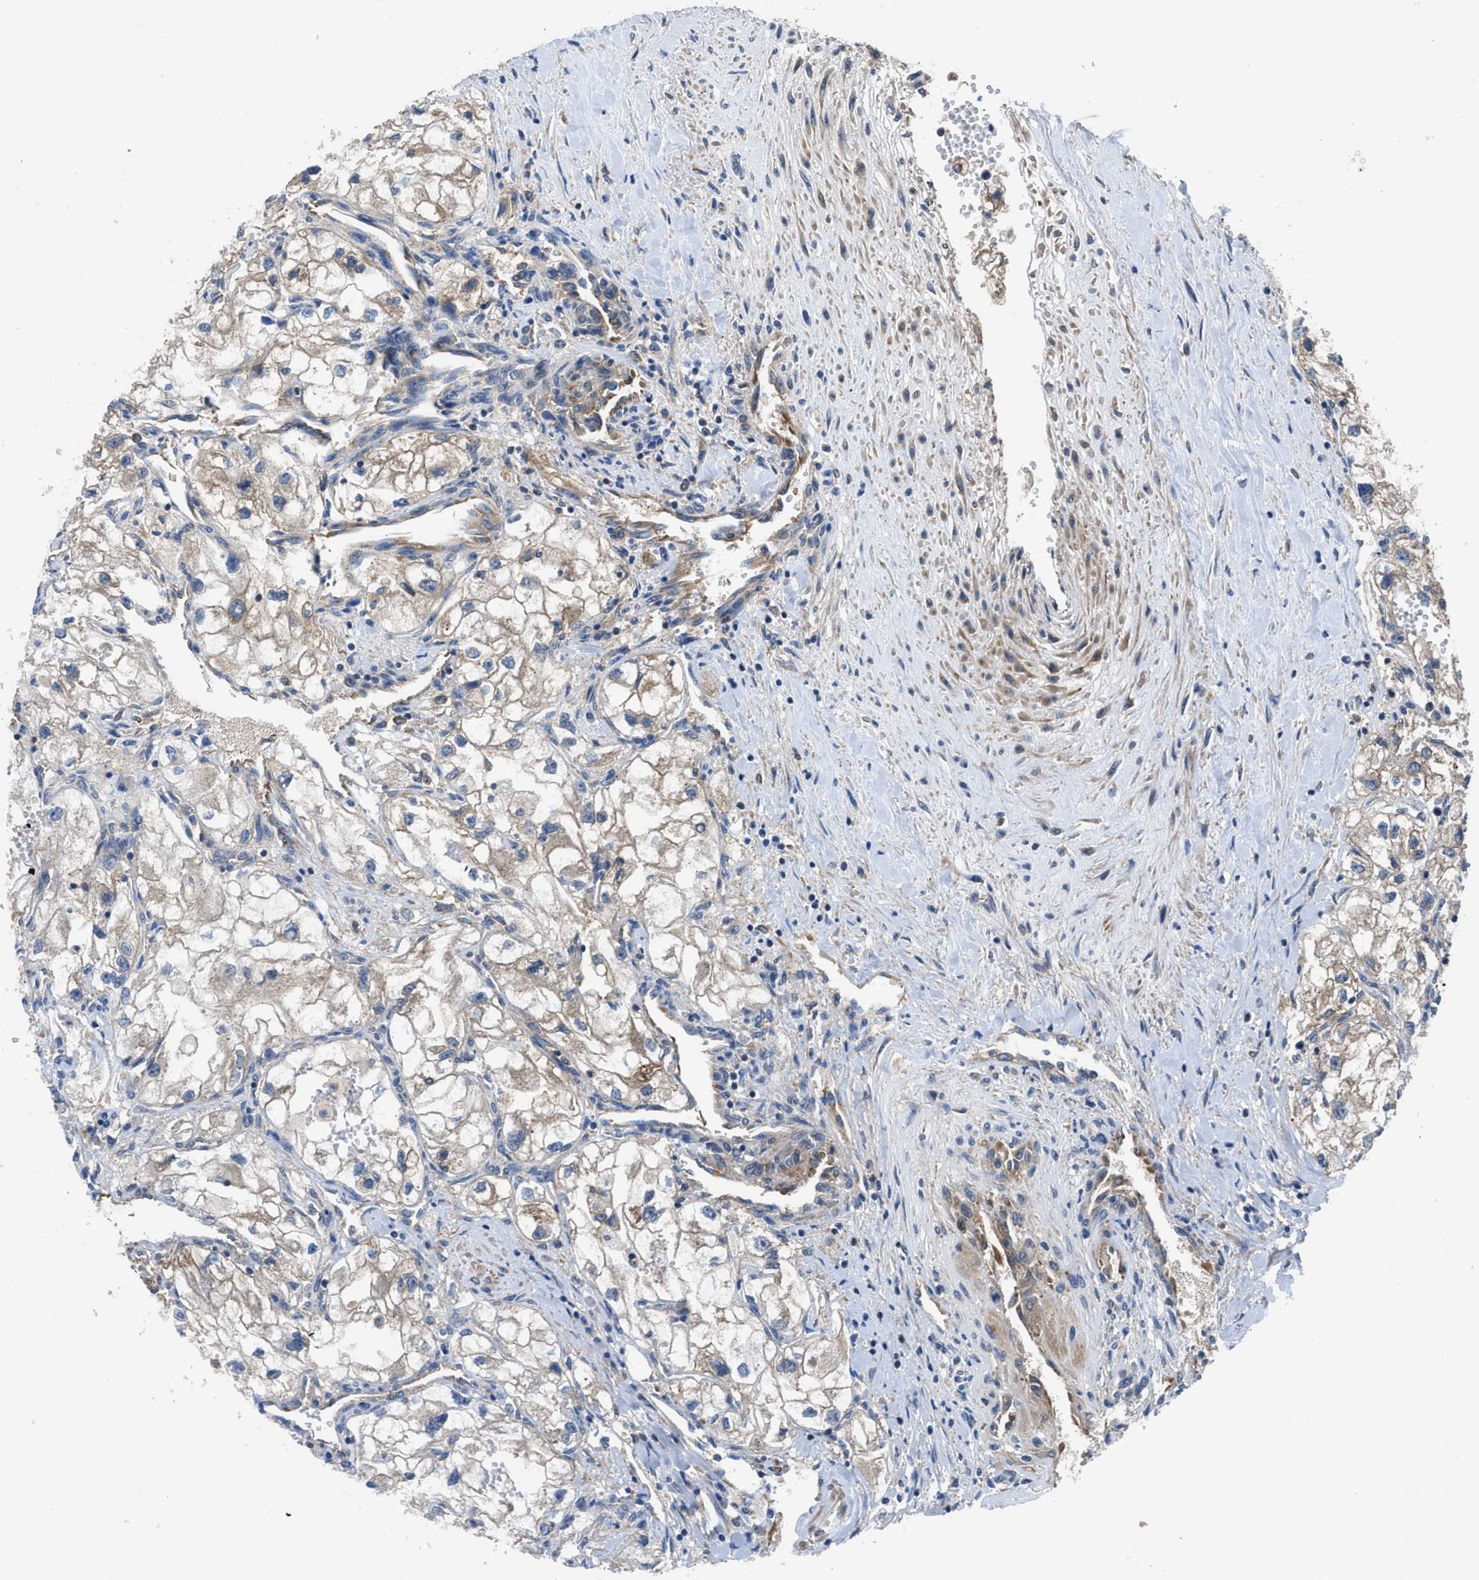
{"staining": {"intensity": "negative", "quantity": "none", "location": "none"}, "tissue": "renal cancer", "cell_type": "Tumor cells", "image_type": "cancer", "snomed": [{"axis": "morphology", "description": "Adenocarcinoma, NOS"}, {"axis": "topography", "description": "Kidney"}], "caption": "Human renal cancer (adenocarcinoma) stained for a protein using IHC shows no expression in tumor cells.", "gene": "PANX1", "patient": {"sex": "female", "age": 70}}